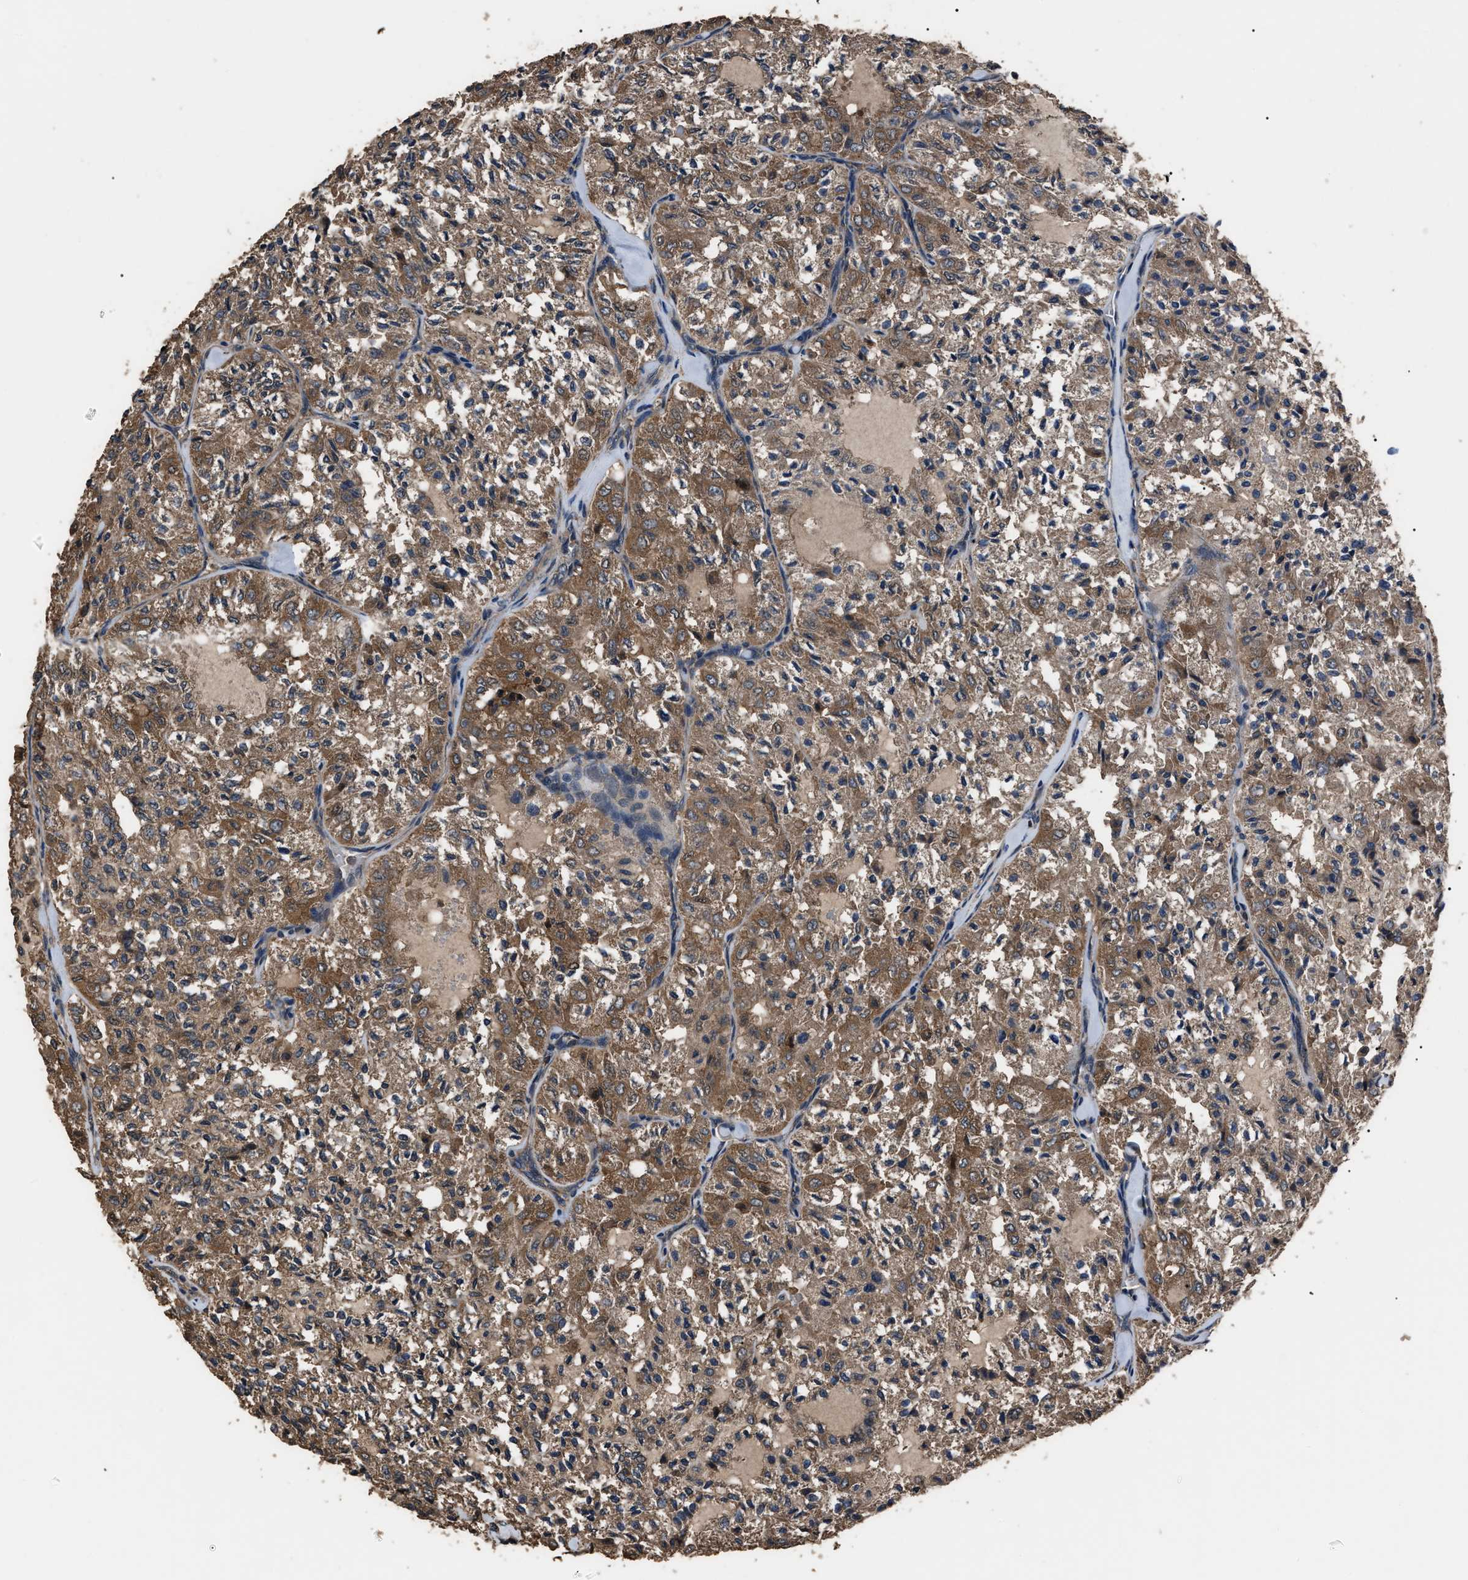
{"staining": {"intensity": "moderate", "quantity": ">75%", "location": "cytoplasmic/membranous"}, "tissue": "thyroid cancer", "cell_type": "Tumor cells", "image_type": "cancer", "snomed": [{"axis": "morphology", "description": "Follicular adenoma carcinoma, NOS"}, {"axis": "topography", "description": "Thyroid gland"}], "caption": "Protein staining of thyroid follicular adenoma carcinoma tissue exhibits moderate cytoplasmic/membranous expression in approximately >75% of tumor cells. (Brightfield microscopy of DAB IHC at high magnification).", "gene": "RNF216", "patient": {"sex": "male", "age": 75}}